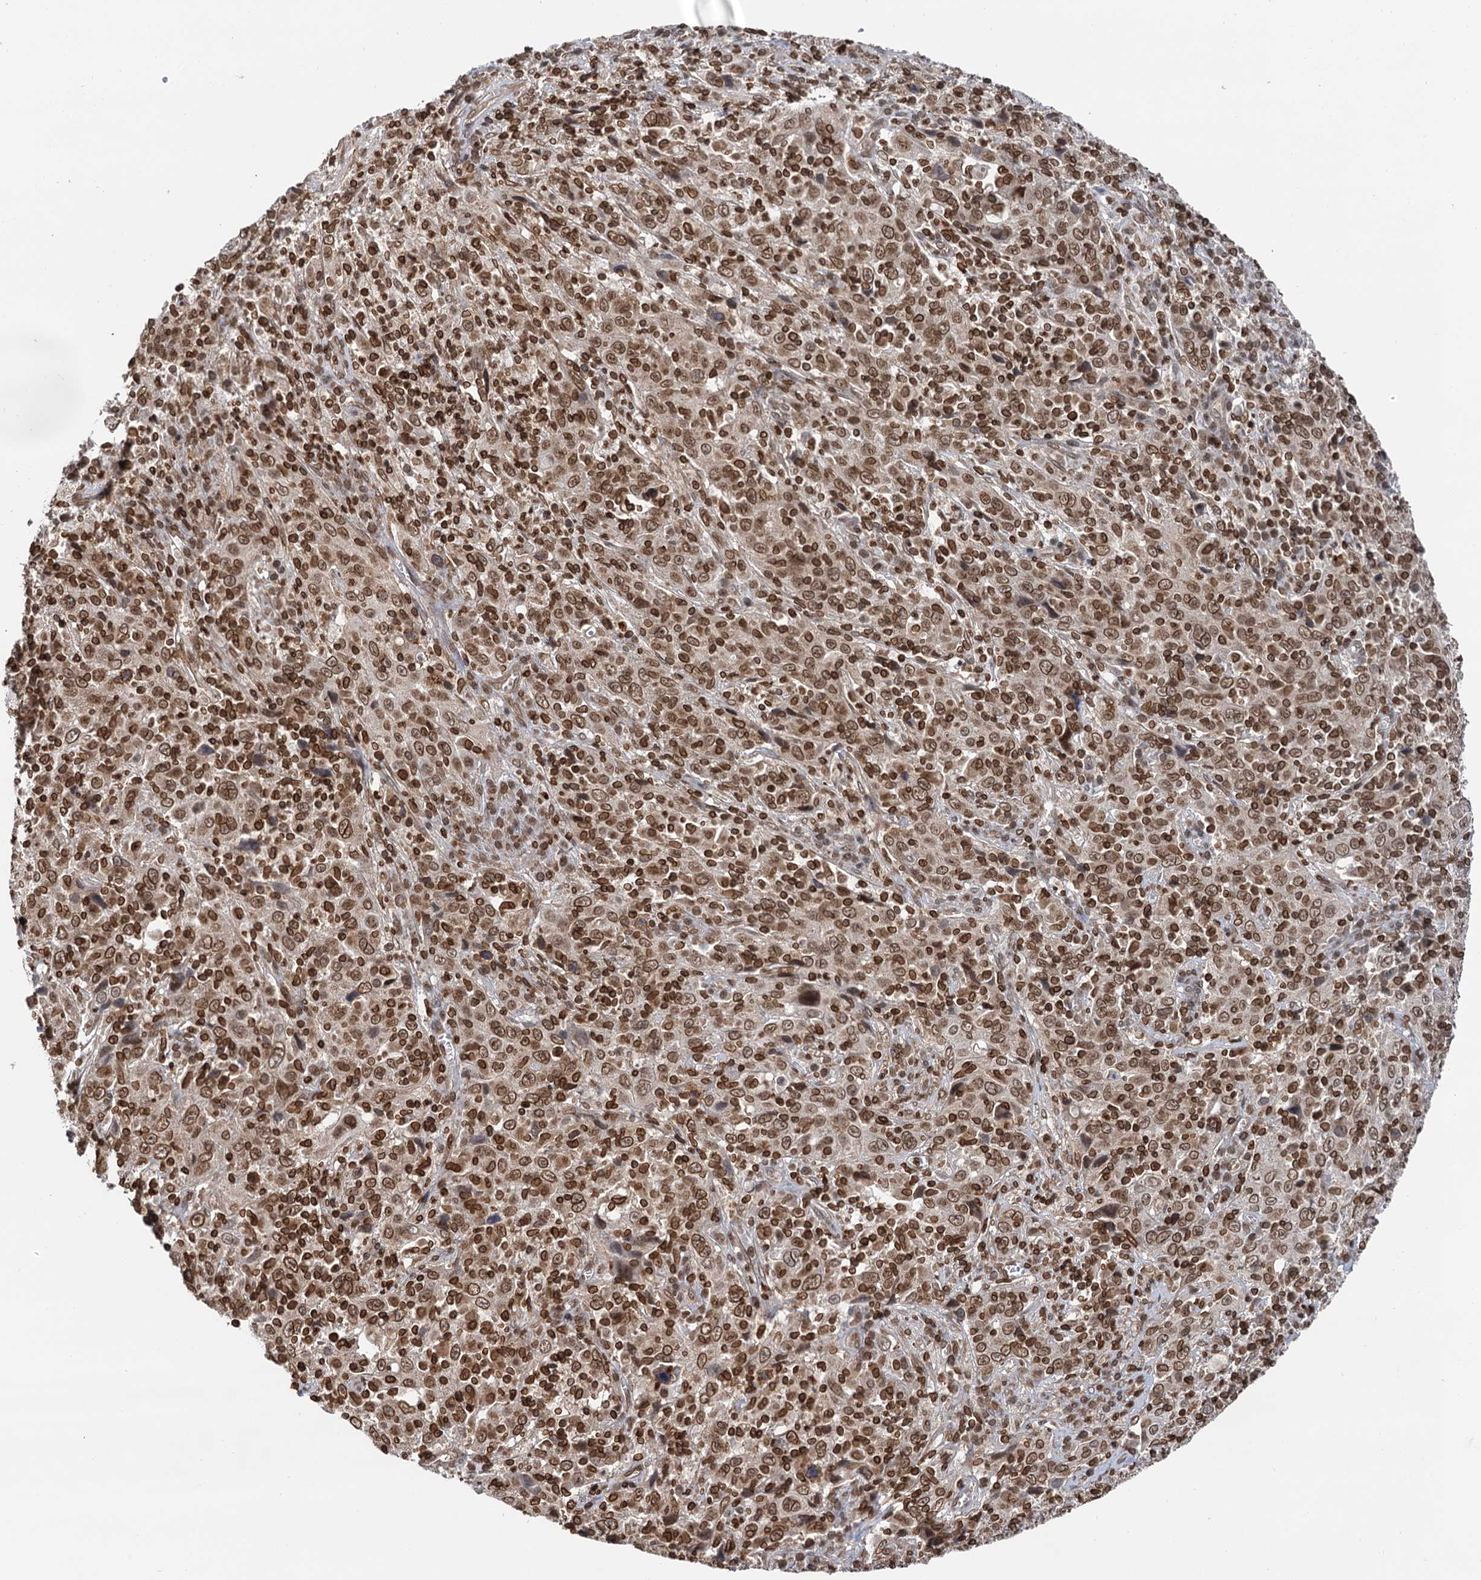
{"staining": {"intensity": "strong", "quantity": ">75%", "location": "nuclear"}, "tissue": "cervical cancer", "cell_type": "Tumor cells", "image_type": "cancer", "snomed": [{"axis": "morphology", "description": "Squamous cell carcinoma, NOS"}, {"axis": "topography", "description": "Cervix"}], "caption": "Protein positivity by immunohistochemistry demonstrates strong nuclear expression in approximately >75% of tumor cells in squamous cell carcinoma (cervical).", "gene": "ZC3H13", "patient": {"sex": "female", "age": 46}}